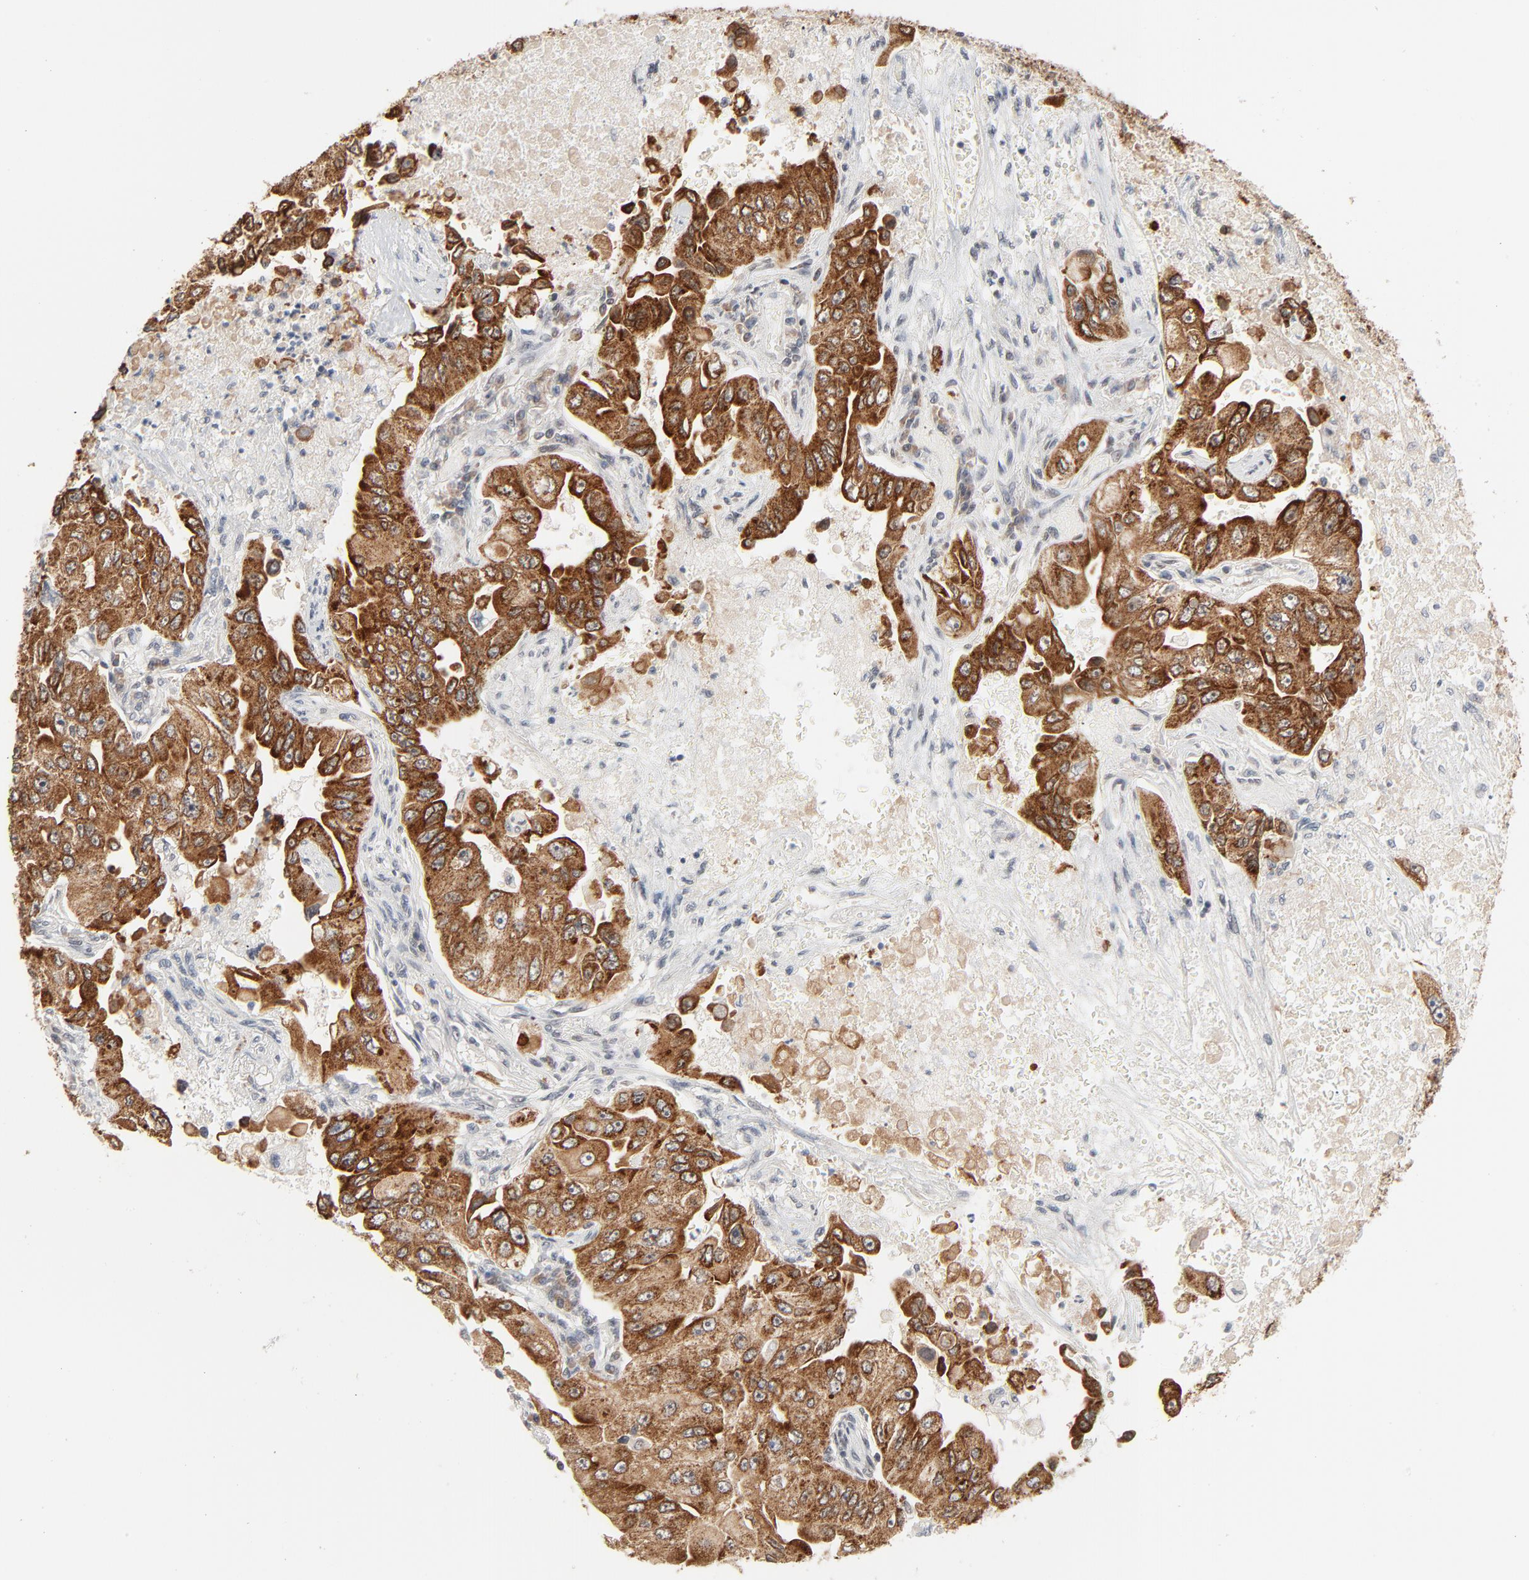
{"staining": {"intensity": "strong", "quantity": "25%-75%", "location": "cytoplasmic/membranous"}, "tissue": "lung cancer", "cell_type": "Tumor cells", "image_type": "cancer", "snomed": [{"axis": "morphology", "description": "Adenocarcinoma, NOS"}, {"axis": "topography", "description": "Lung"}], "caption": "A micrograph showing strong cytoplasmic/membranous expression in about 25%-75% of tumor cells in lung cancer (adenocarcinoma), as visualized by brown immunohistochemical staining.", "gene": "ITPR3", "patient": {"sex": "male", "age": 84}}